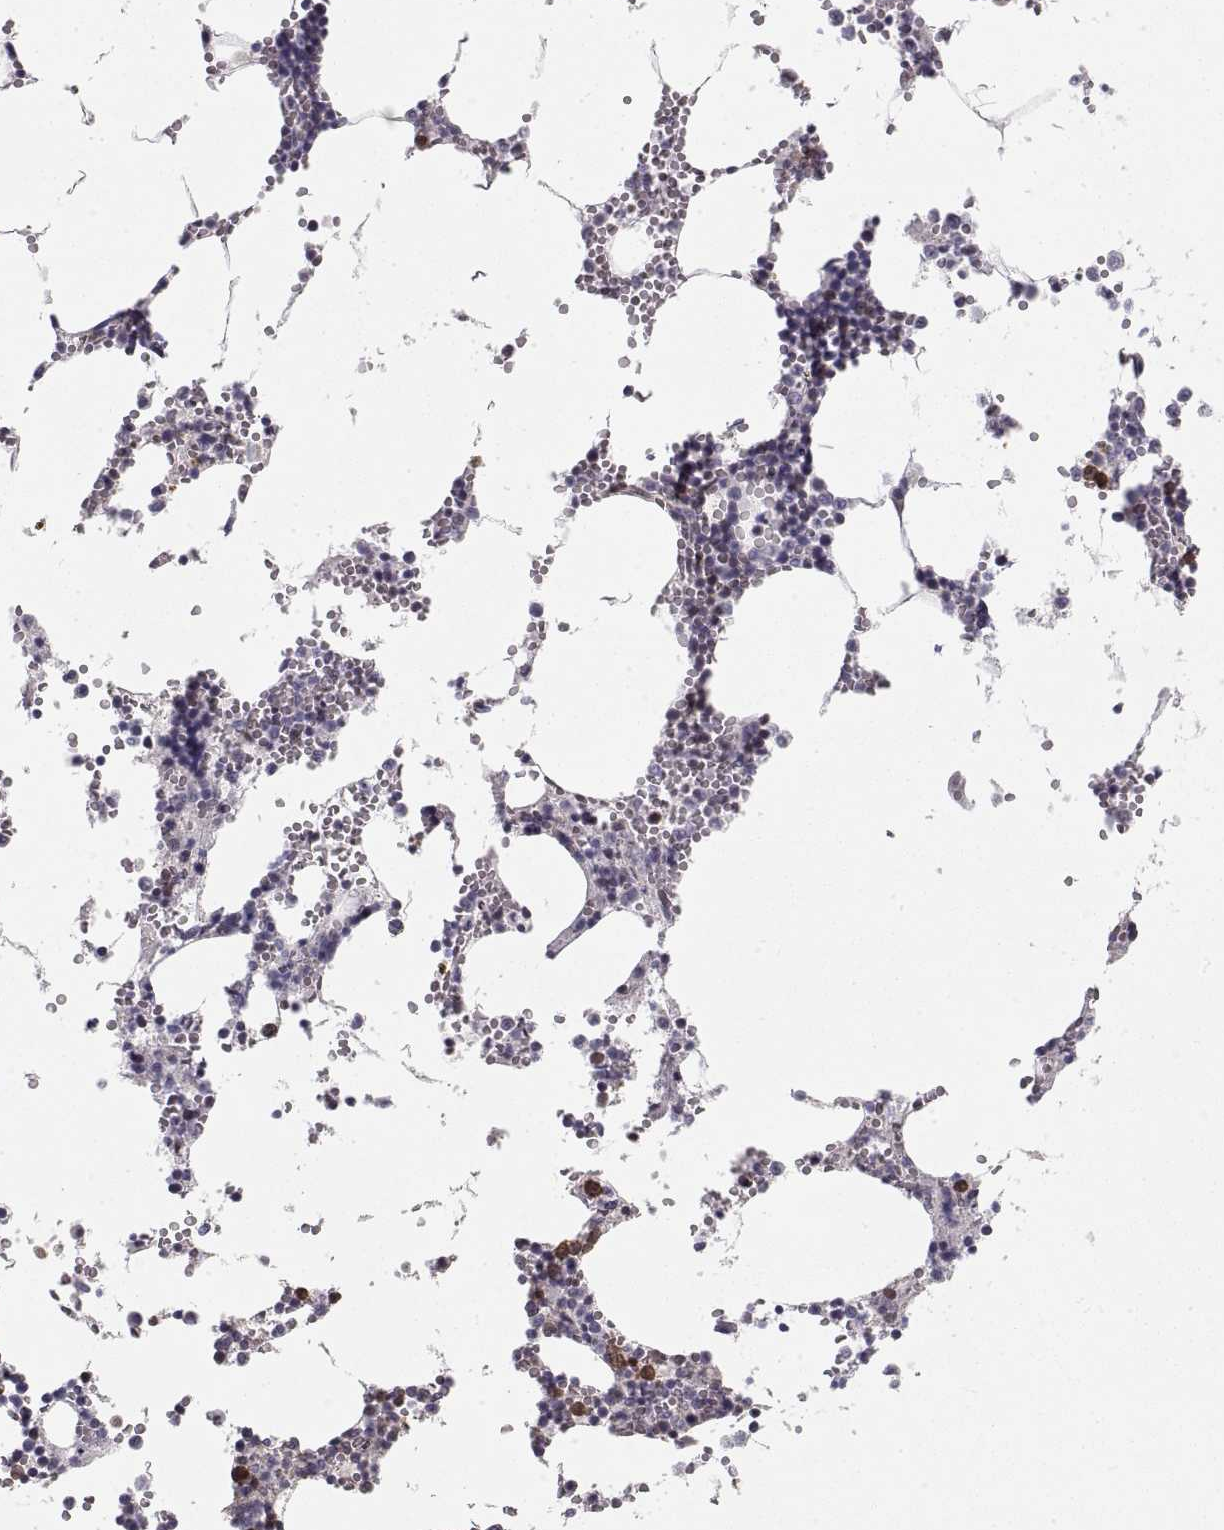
{"staining": {"intensity": "strong", "quantity": "<25%", "location": "cytoplasmic/membranous"}, "tissue": "bone marrow", "cell_type": "Hematopoietic cells", "image_type": "normal", "snomed": [{"axis": "morphology", "description": "Normal tissue, NOS"}, {"axis": "topography", "description": "Bone marrow"}], "caption": "Protein staining by immunohistochemistry (IHC) displays strong cytoplasmic/membranous expression in approximately <25% of hematopoietic cells in benign bone marrow. The staining was performed using DAB (3,3'-diaminobenzidine) to visualize the protein expression in brown, while the nuclei were stained in blue with hematoxylin (Magnification: 20x).", "gene": "HSP90AB1", "patient": {"sex": "male", "age": 54}}